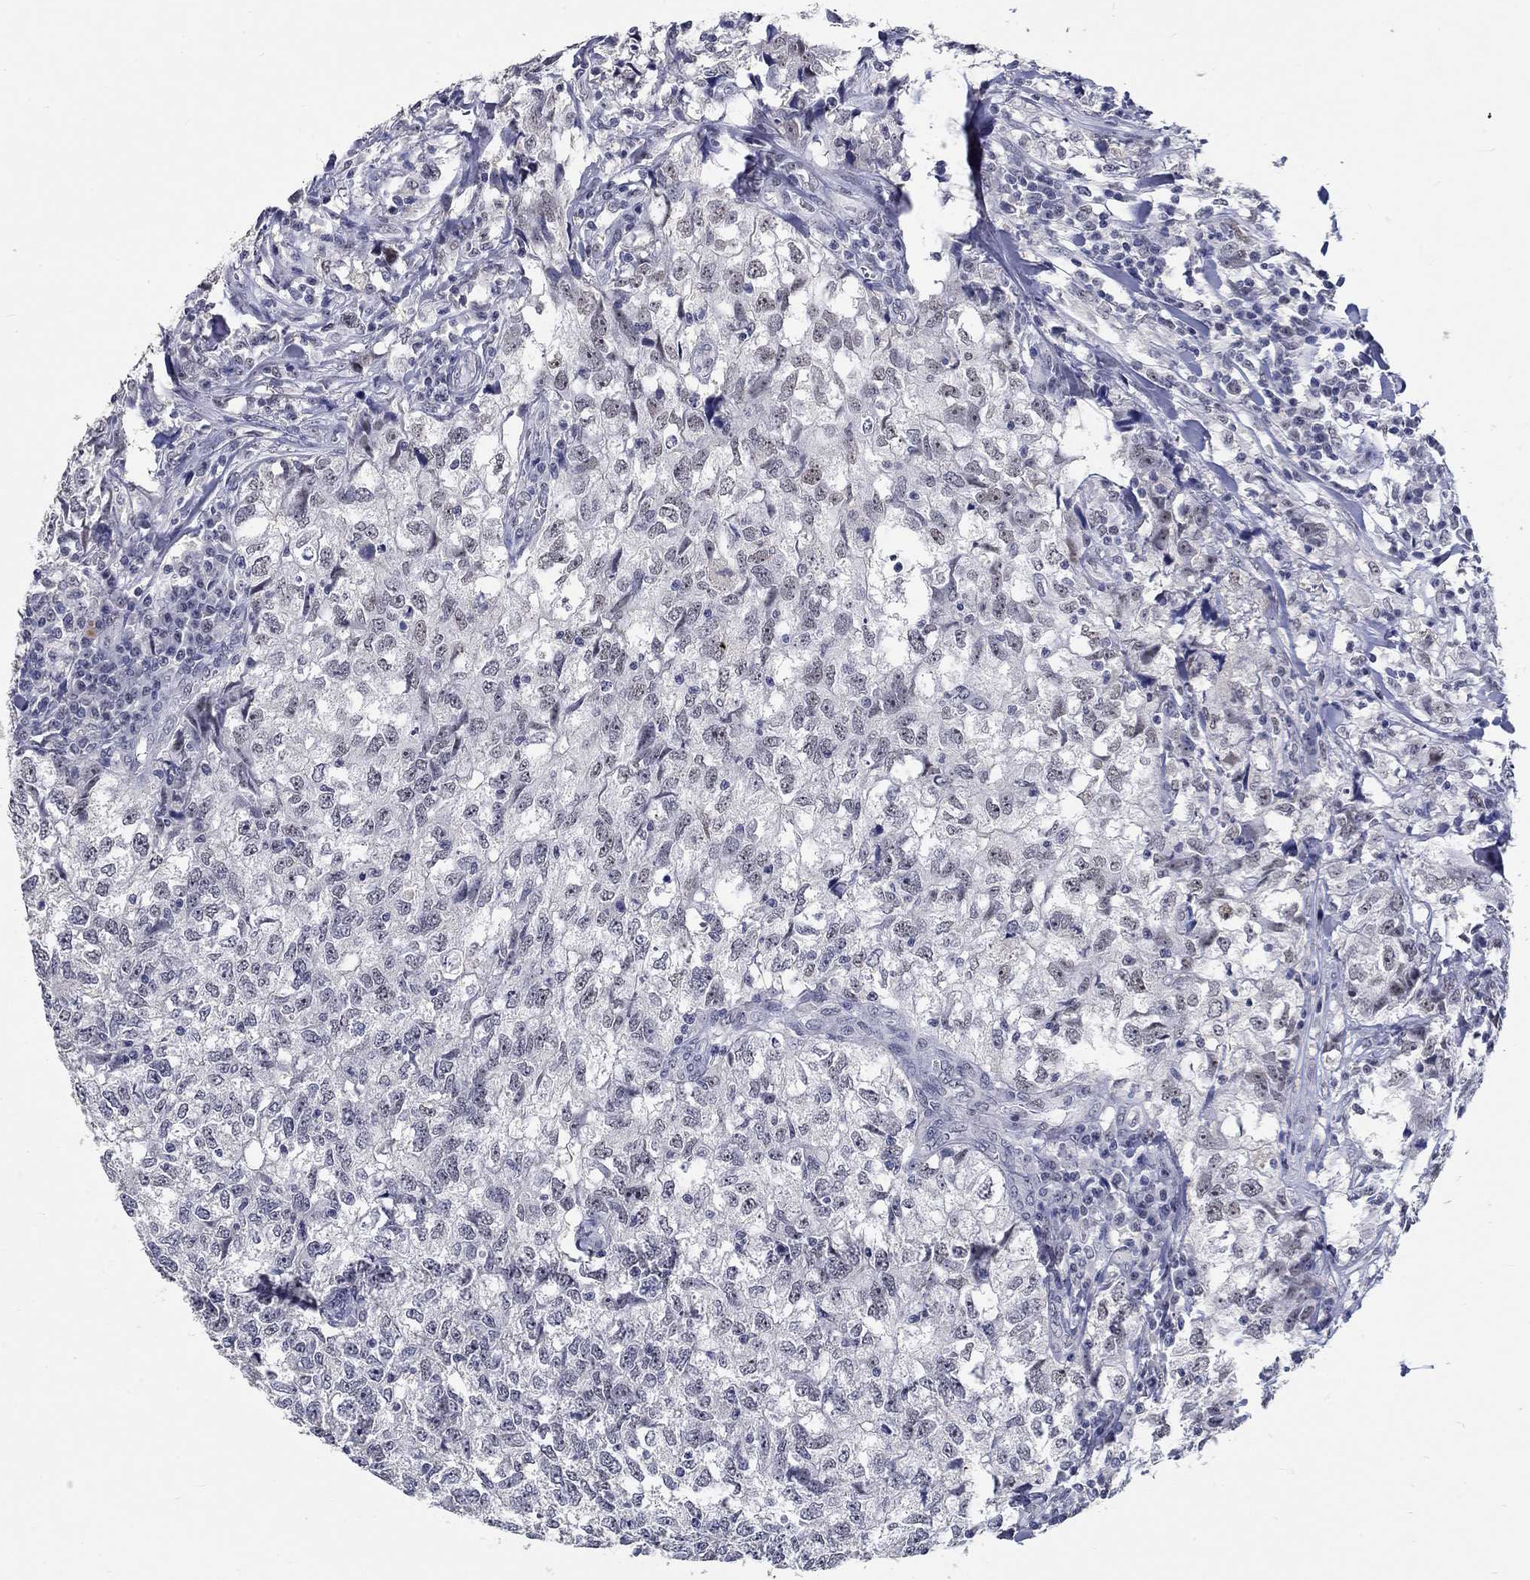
{"staining": {"intensity": "negative", "quantity": "none", "location": "none"}, "tissue": "breast cancer", "cell_type": "Tumor cells", "image_type": "cancer", "snomed": [{"axis": "morphology", "description": "Duct carcinoma"}, {"axis": "topography", "description": "Breast"}], "caption": "IHC image of neoplastic tissue: human invasive ductal carcinoma (breast) stained with DAB reveals no significant protein staining in tumor cells.", "gene": "GRIN1", "patient": {"sex": "female", "age": 30}}